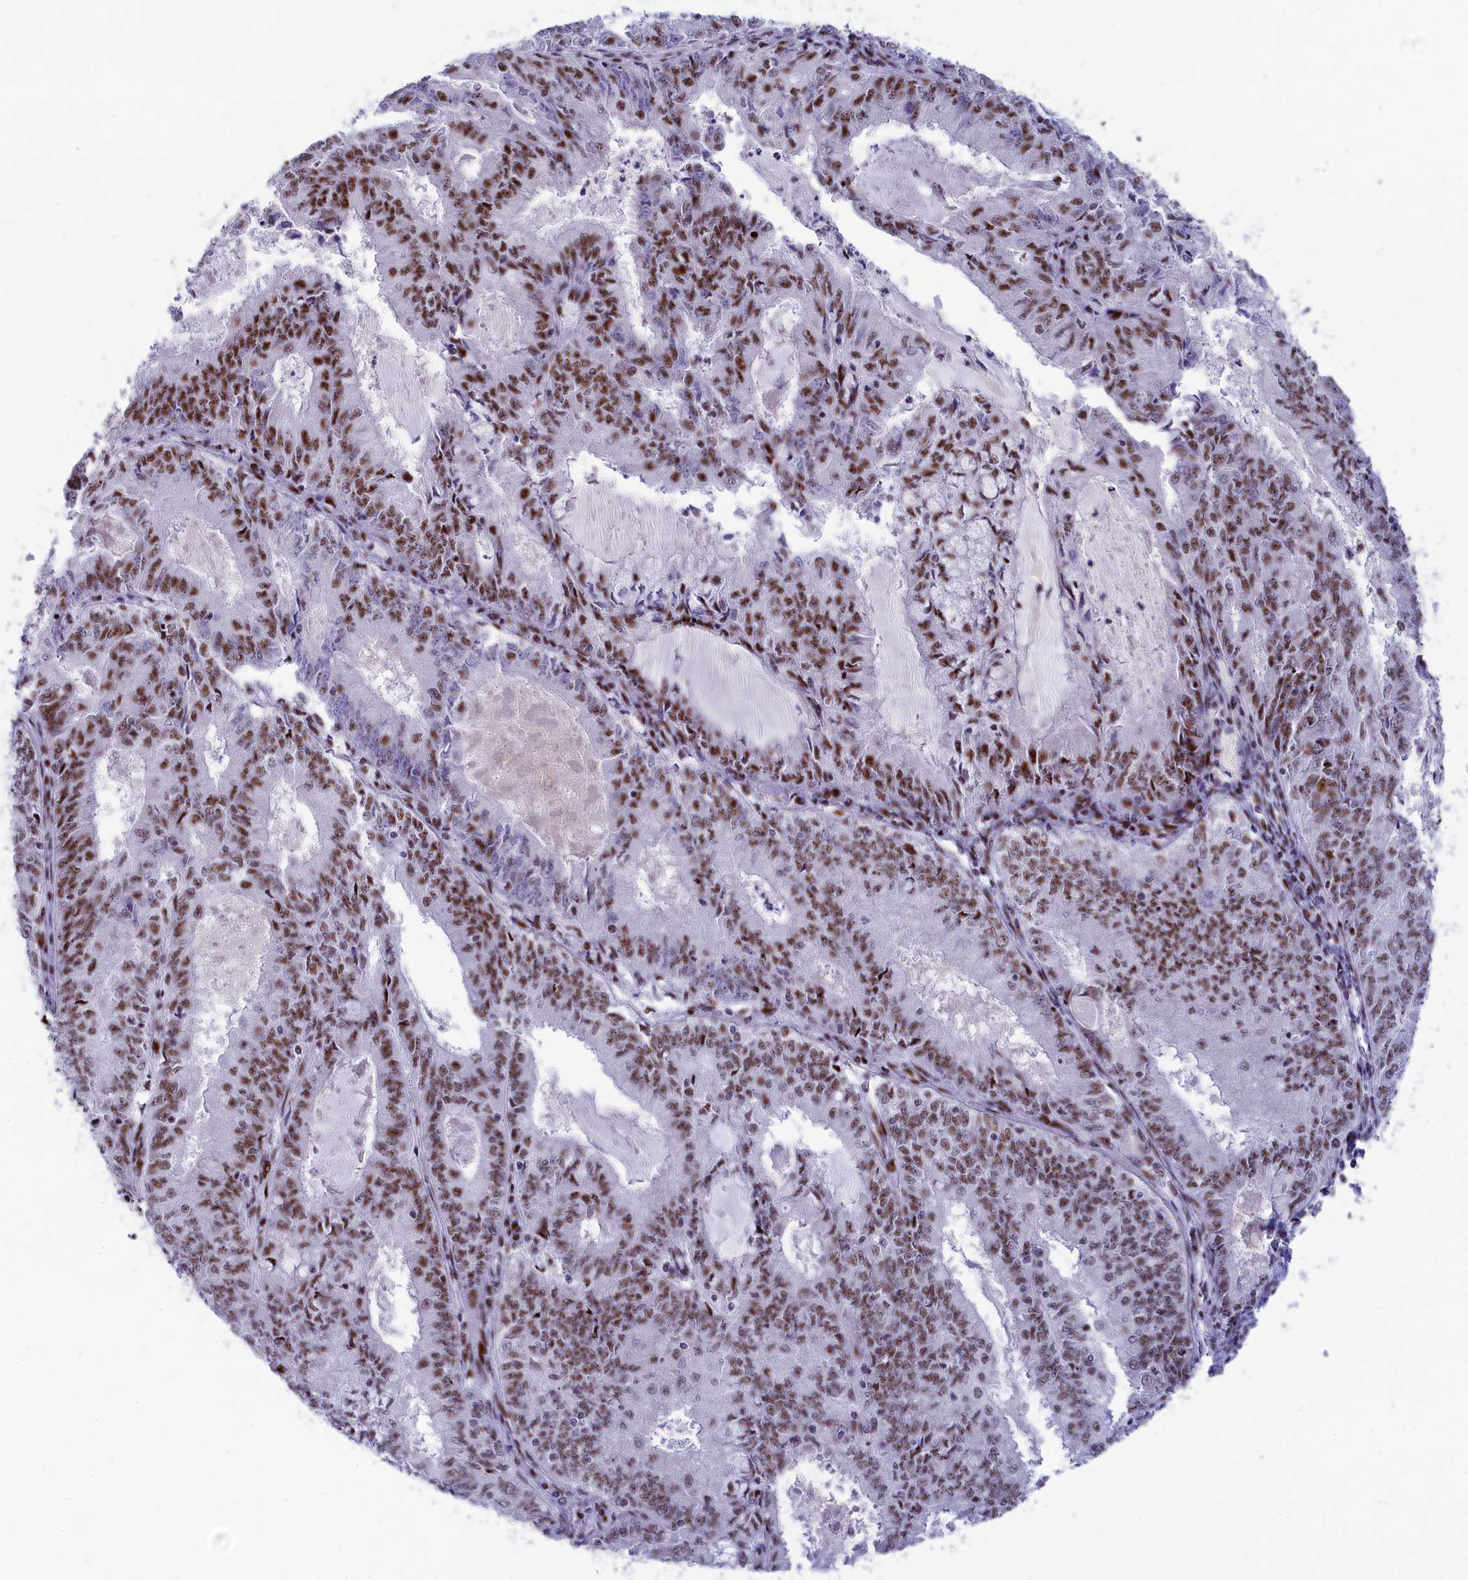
{"staining": {"intensity": "moderate", "quantity": ">75%", "location": "nuclear"}, "tissue": "endometrial cancer", "cell_type": "Tumor cells", "image_type": "cancer", "snomed": [{"axis": "morphology", "description": "Adenocarcinoma, NOS"}, {"axis": "topography", "description": "Endometrium"}], "caption": "Endometrial cancer (adenocarcinoma) was stained to show a protein in brown. There is medium levels of moderate nuclear expression in about >75% of tumor cells. The staining was performed using DAB (3,3'-diaminobenzidine) to visualize the protein expression in brown, while the nuclei were stained in blue with hematoxylin (Magnification: 20x).", "gene": "NSA2", "patient": {"sex": "female", "age": 57}}